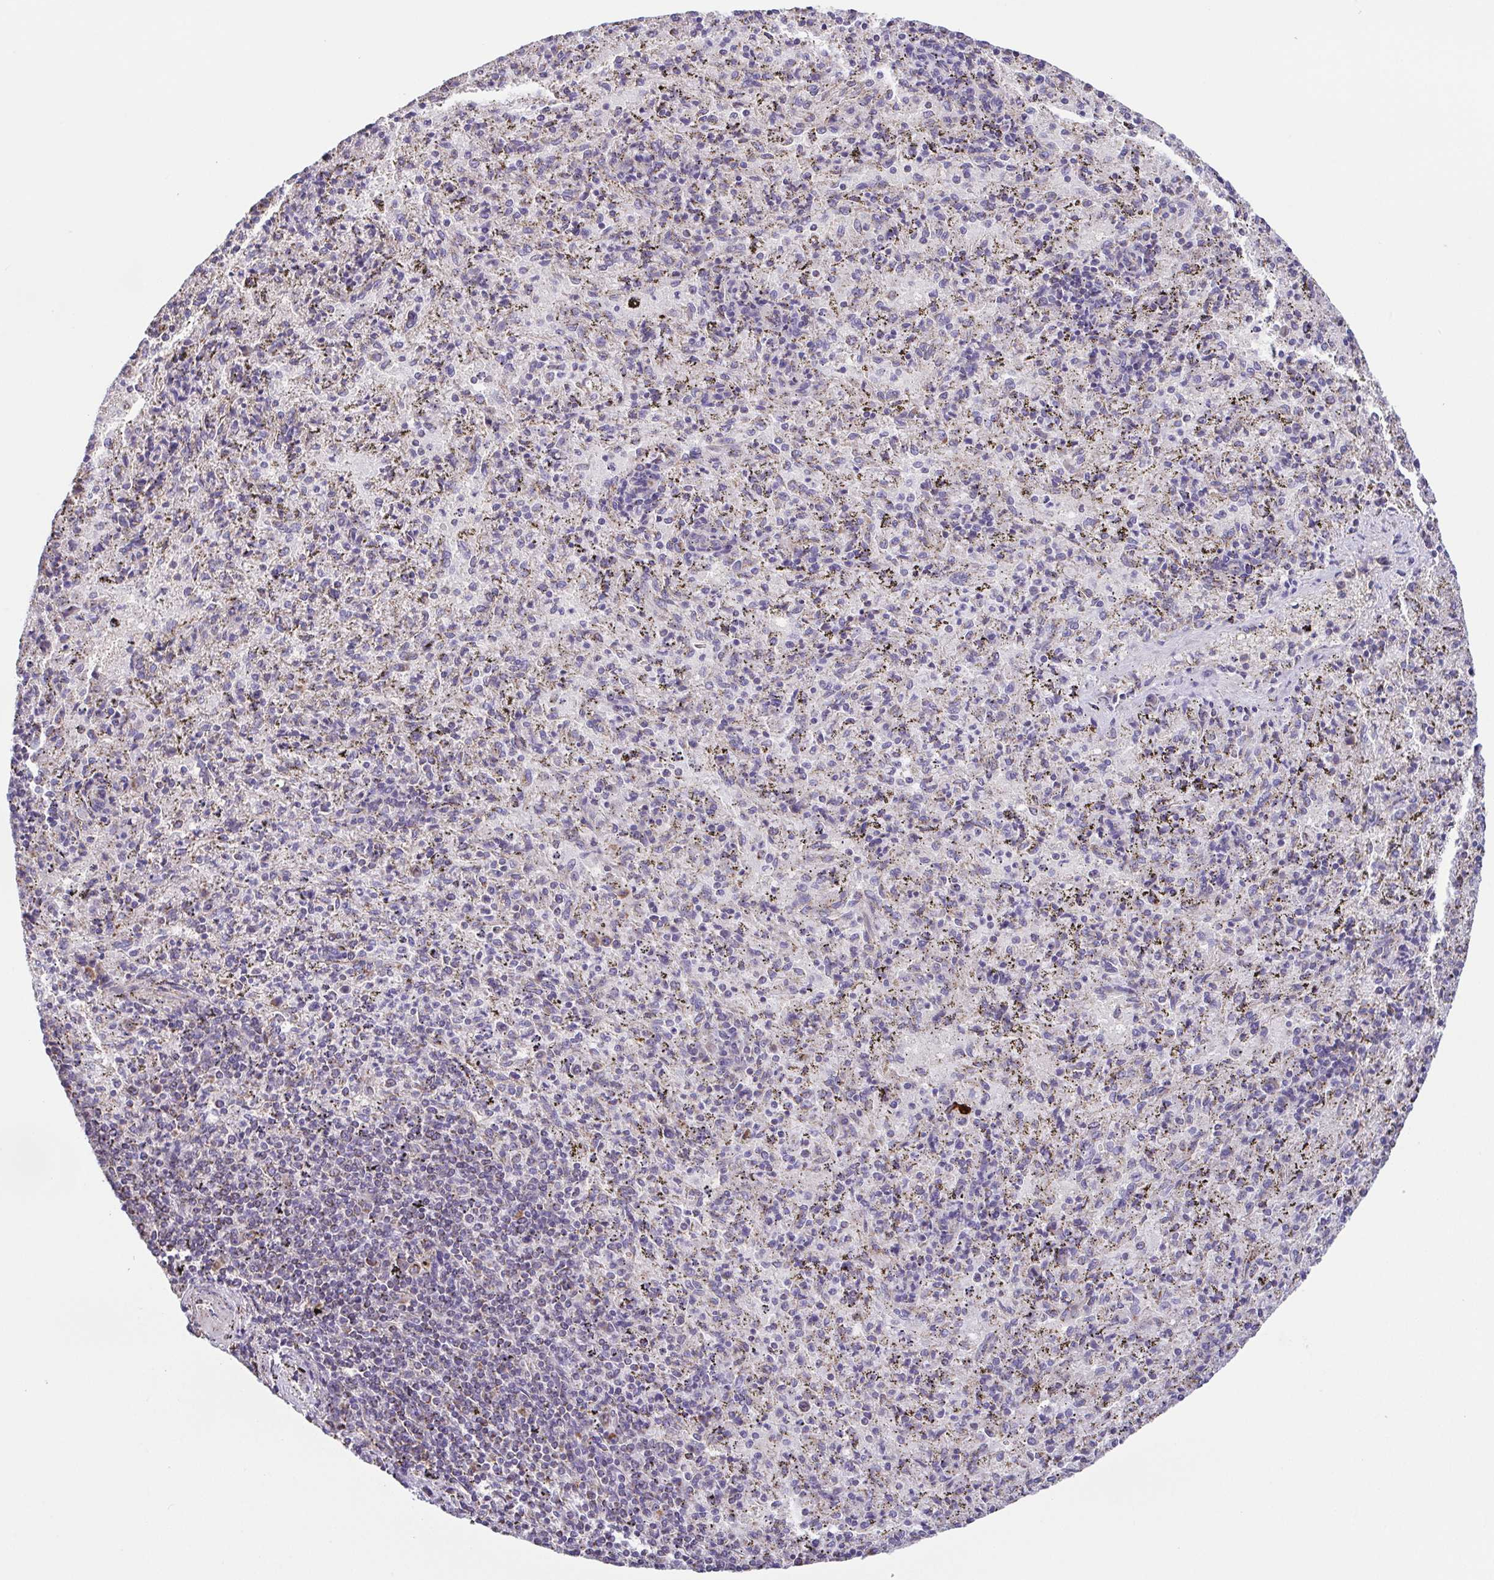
{"staining": {"intensity": "weak", "quantity": "<25%", "location": "cytoplasmic/membranous"}, "tissue": "spleen", "cell_type": "Cells in red pulp", "image_type": "normal", "snomed": [{"axis": "morphology", "description": "Normal tissue, NOS"}, {"axis": "topography", "description": "Spleen"}], "caption": "Micrograph shows no significant protein positivity in cells in red pulp of unremarkable spleen. The staining was performed using DAB to visualize the protein expression in brown, while the nuclei were stained in blue with hematoxylin (Magnification: 20x).", "gene": "GINM1", "patient": {"sex": "male", "age": 57}}